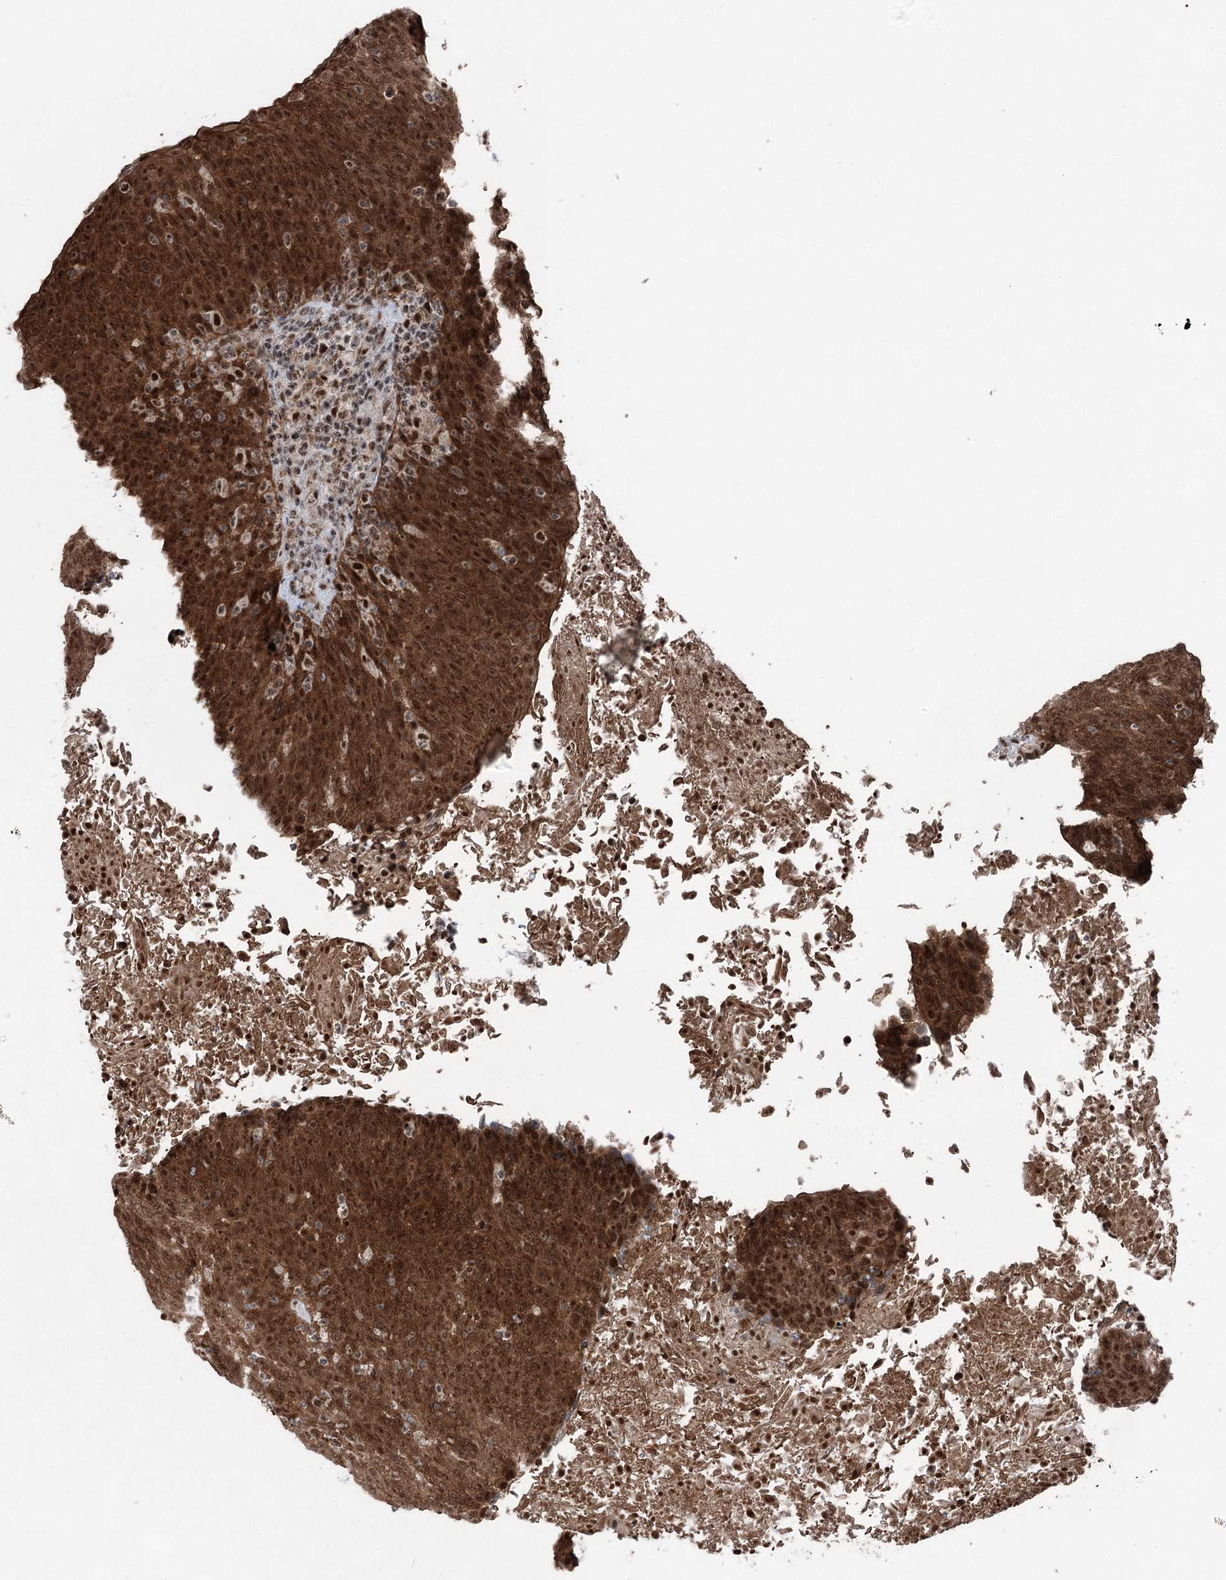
{"staining": {"intensity": "strong", "quantity": ">75%", "location": "cytoplasmic/membranous,nuclear"}, "tissue": "head and neck cancer", "cell_type": "Tumor cells", "image_type": "cancer", "snomed": [{"axis": "morphology", "description": "Squamous cell carcinoma, NOS"}, {"axis": "morphology", "description": "Squamous cell carcinoma, metastatic, NOS"}, {"axis": "topography", "description": "Lymph node"}, {"axis": "topography", "description": "Head-Neck"}], "caption": "A high amount of strong cytoplasmic/membranous and nuclear positivity is seen in approximately >75% of tumor cells in squamous cell carcinoma (head and neck) tissue. The staining was performed using DAB (3,3'-diaminobenzidine) to visualize the protein expression in brown, while the nuclei were stained in blue with hematoxylin (Magnification: 20x).", "gene": "ZCCHC8", "patient": {"sex": "male", "age": 62}}